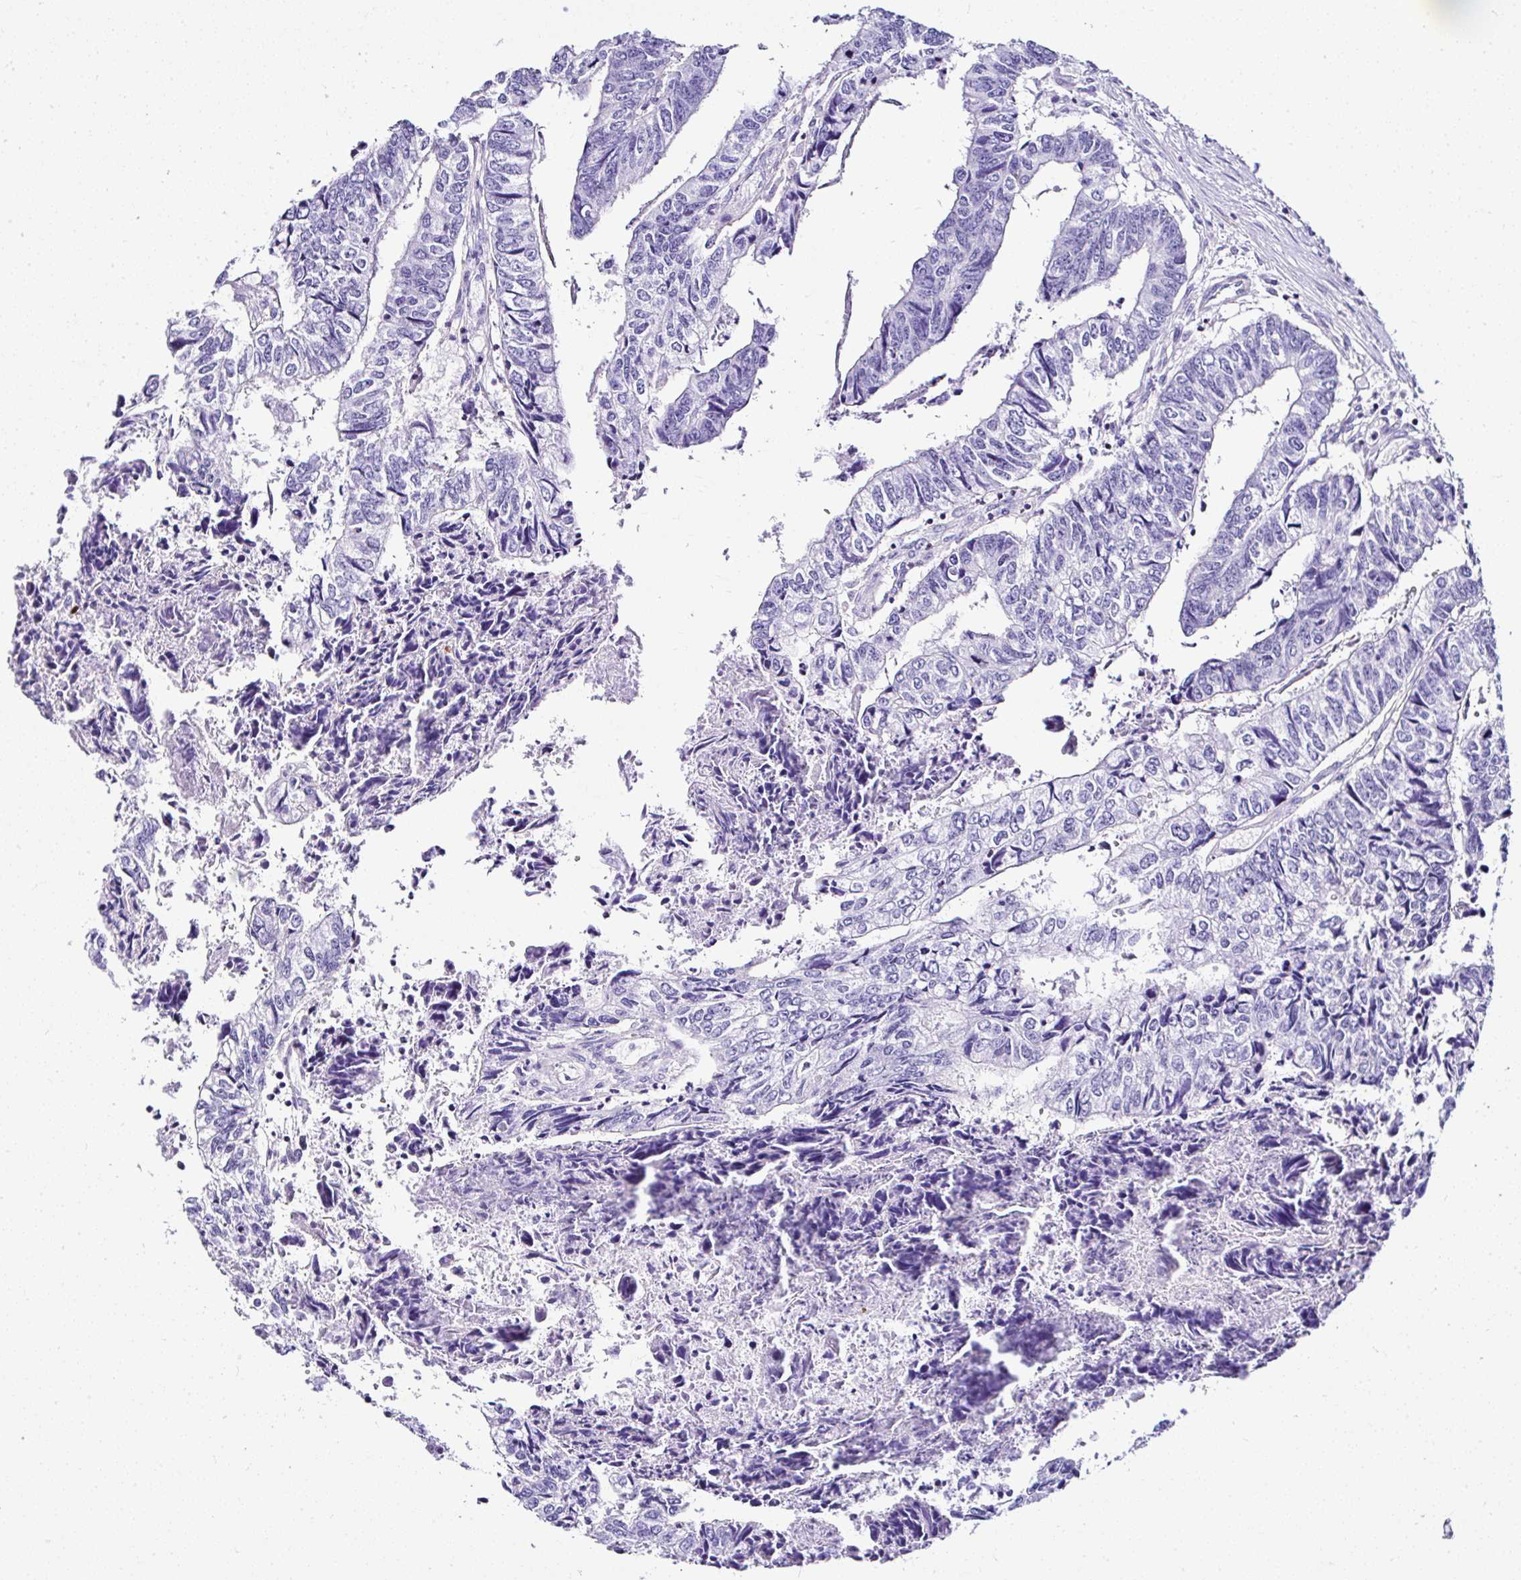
{"staining": {"intensity": "negative", "quantity": "none", "location": "none"}, "tissue": "colorectal cancer", "cell_type": "Tumor cells", "image_type": "cancer", "snomed": [{"axis": "morphology", "description": "Adenocarcinoma, NOS"}, {"axis": "topography", "description": "Colon"}], "caption": "There is no significant staining in tumor cells of colorectal cancer (adenocarcinoma). (DAB (3,3'-diaminobenzidine) immunohistochemistry with hematoxylin counter stain).", "gene": "DEPDC5", "patient": {"sex": "male", "age": 86}}